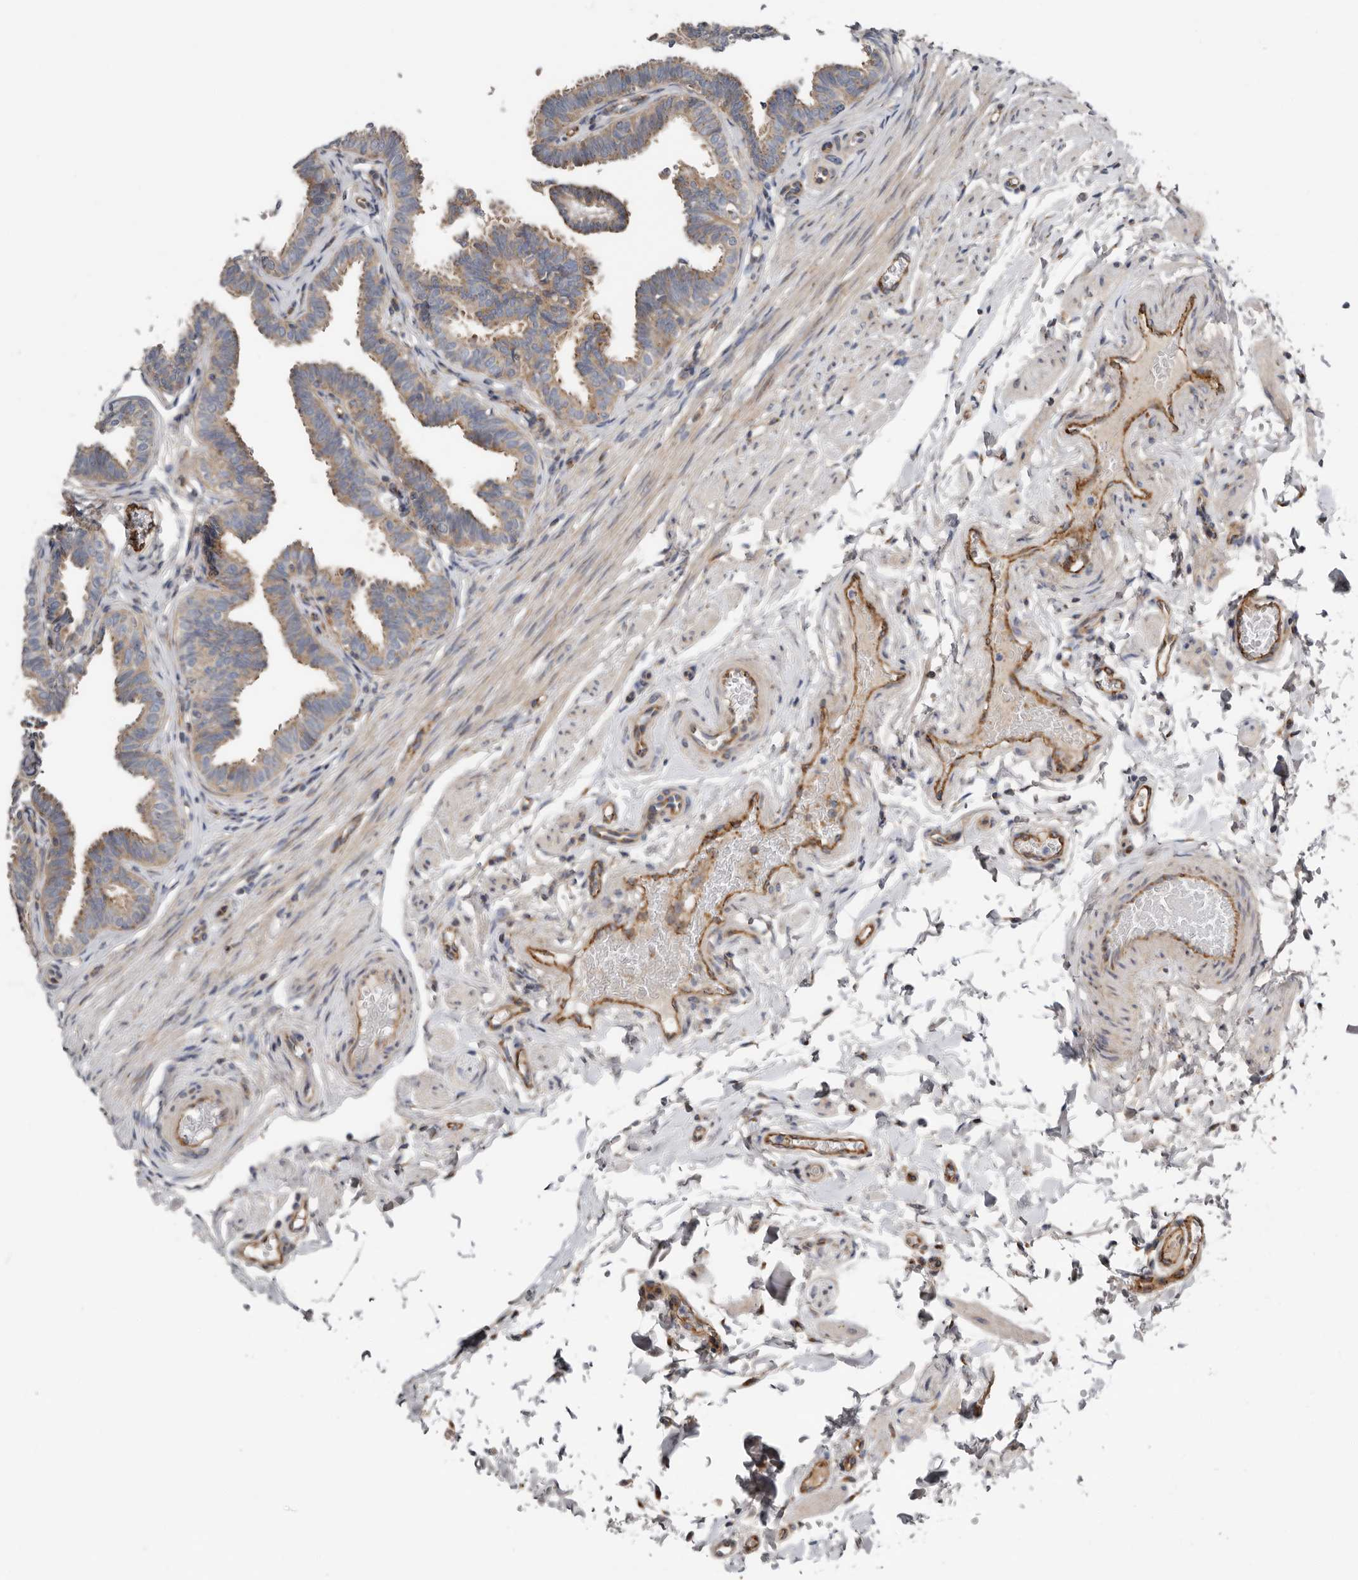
{"staining": {"intensity": "moderate", "quantity": ">75%", "location": "cytoplasmic/membranous"}, "tissue": "fallopian tube", "cell_type": "Glandular cells", "image_type": "normal", "snomed": [{"axis": "morphology", "description": "Normal tissue, NOS"}, {"axis": "topography", "description": "Fallopian tube"}, {"axis": "topography", "description": "Ovary"}], "caption": "Immunohistochemistry (IHC) image of benign fallopian tube stained for a protein (brown), which exhibits medium levels of moderate cytoplasmic/membranous expression in approximately >75% of glandular cells.", "gene": "LUZP1", "patient": {"sex": "female", "age": 23}}